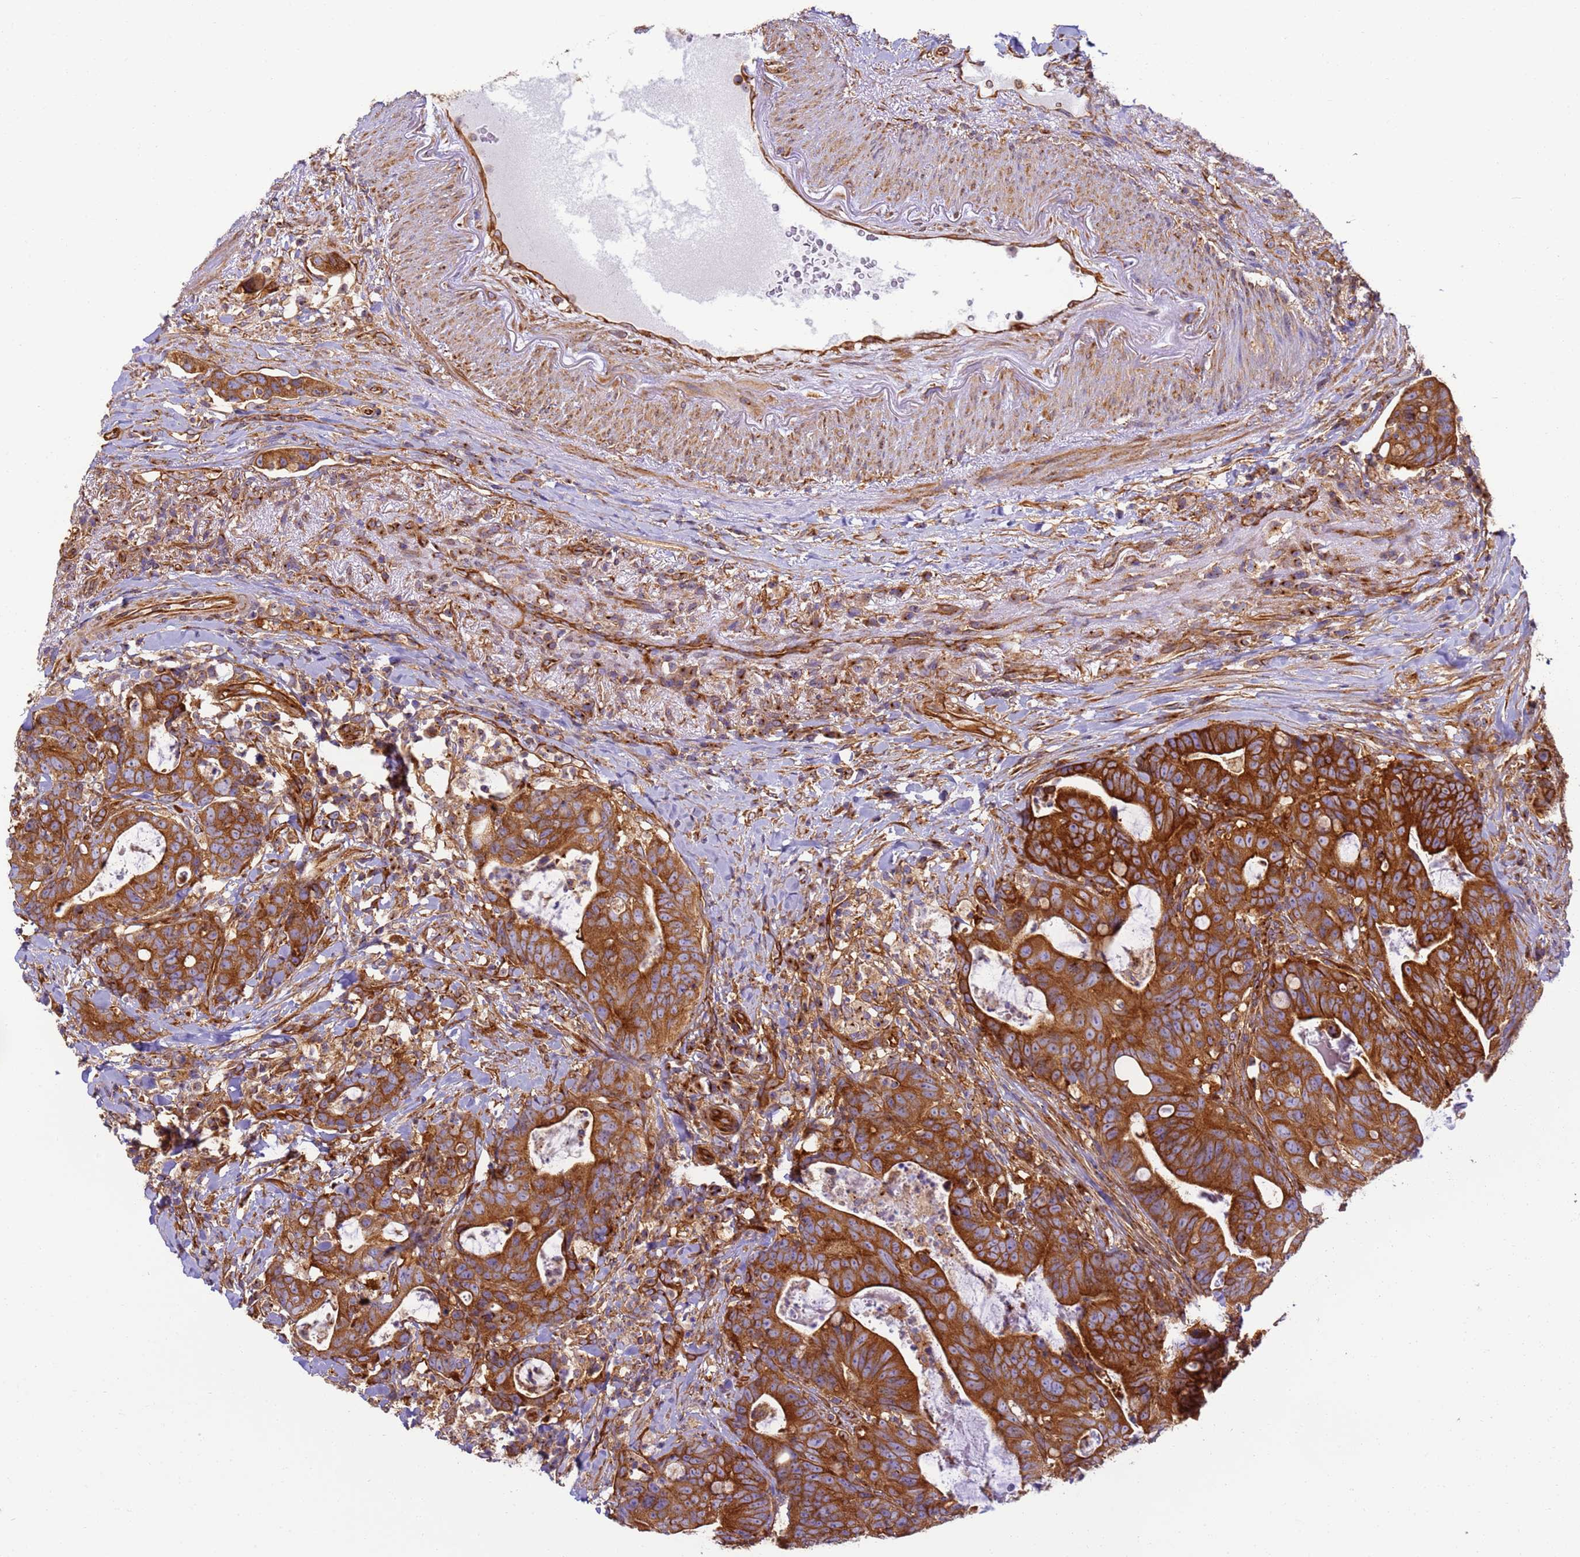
{"staining": {"intensity": "strong", "quantity": ">75%", "location": "cytoplasmic/membranous"}, "tissue": "colorectal cancer", "cell_type": "Tumor cells", "image_type": "cancer", "snomed": [{"axis": "morphology", "description": "Adenocarcinoma, NOS"}, {"axis": "topography", "description": "Colon"}], "caption": "A high amount of strong cytoplasmic/membranous staining is identified in approximately >75% of tumor cells in colorectal adenocarcinoma tissue.", "gene": "DYNC1I2", "patient": {"sex": "female", "age": 82}}